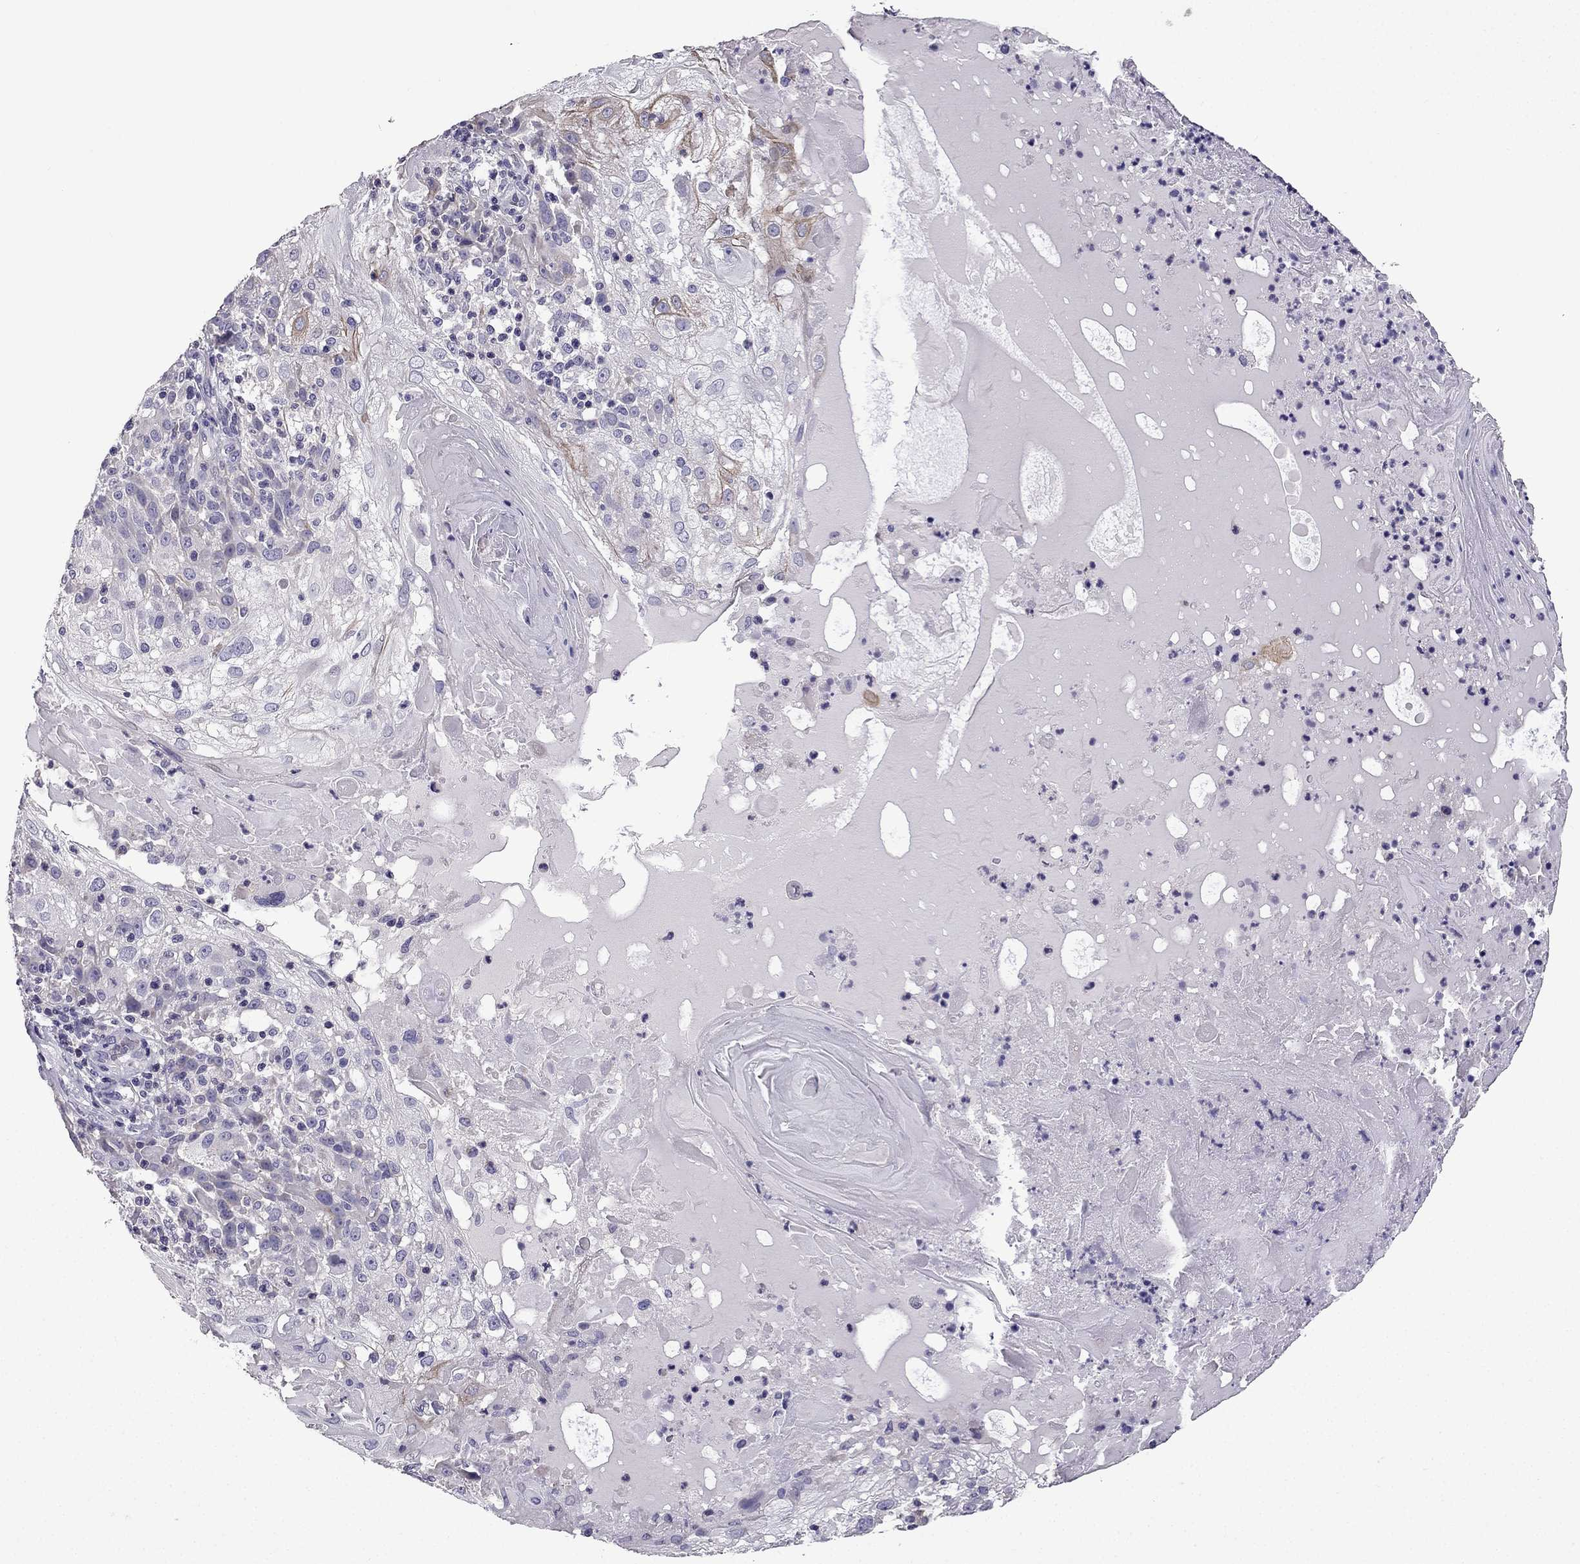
{"staining": {"intensity": "negative", "quantity": "none", "location": "none"}, "tissue": "skin cancer", "cell_type": "Tumor cells", "image_type": "cancer", "snomed": [{"axis": "morphology", "description": "Normal tissue, NOS"}, {"axis": "morphology", "description": "Squamous cell carcinoma, NOS"}, {"axis": "topography", "description": "Skin"}], "caption": "High power microscopy image of an immunohistochemistry photomicrograph of skin cancer (squamous cell carcinoma), revealing no significant positivity in tumor cells.", "gene": "TTN", "patient": {"sex": "female", "age": 83}}